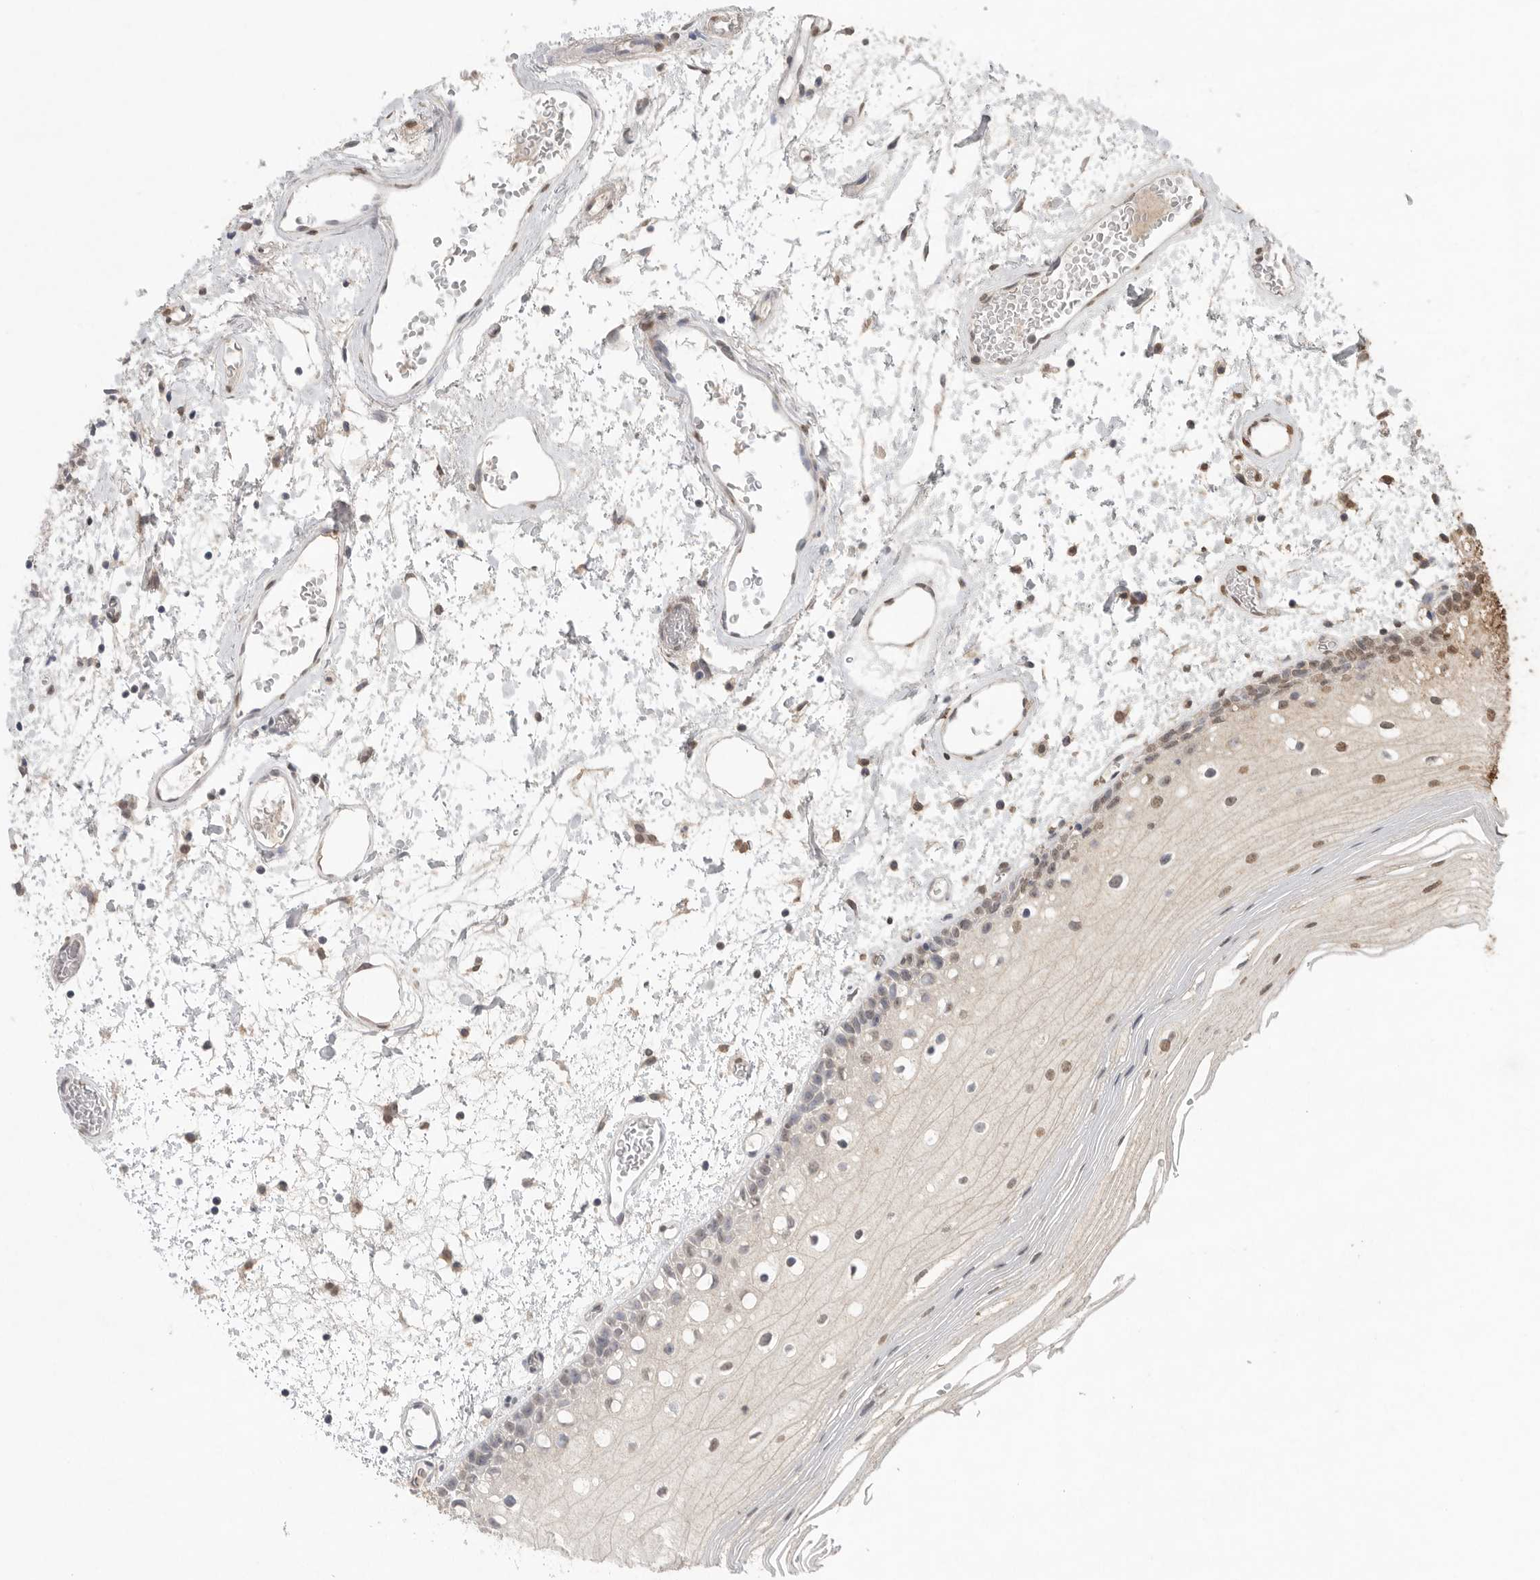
{"staining": {"intensity": "moderate", "quantity": "<25%", "location": "cytoplasmic/membranous,nuclear"}, "tissue": "oral mucosa", "cell_type": "Squamous epithelial cells", "image_type": "normal", "snomed": [{"axis": "morphology", "description": "Normal tissue, NOS"}, {"axis": "topography", "description": "Oral tissue"}], "caption": "Oral mucosa stained with immunohistochemistry (IHC) displays moderate cytoplasmic/membranous,nuclear positivity in about <25% of squamous epithelial cells. (DAB (3,3'-diaminobenzidine) = brown stain, brightfield microscopy at high magnification).", "gene": "KLK5", "patient": {"sex": "male", "age": 52}}